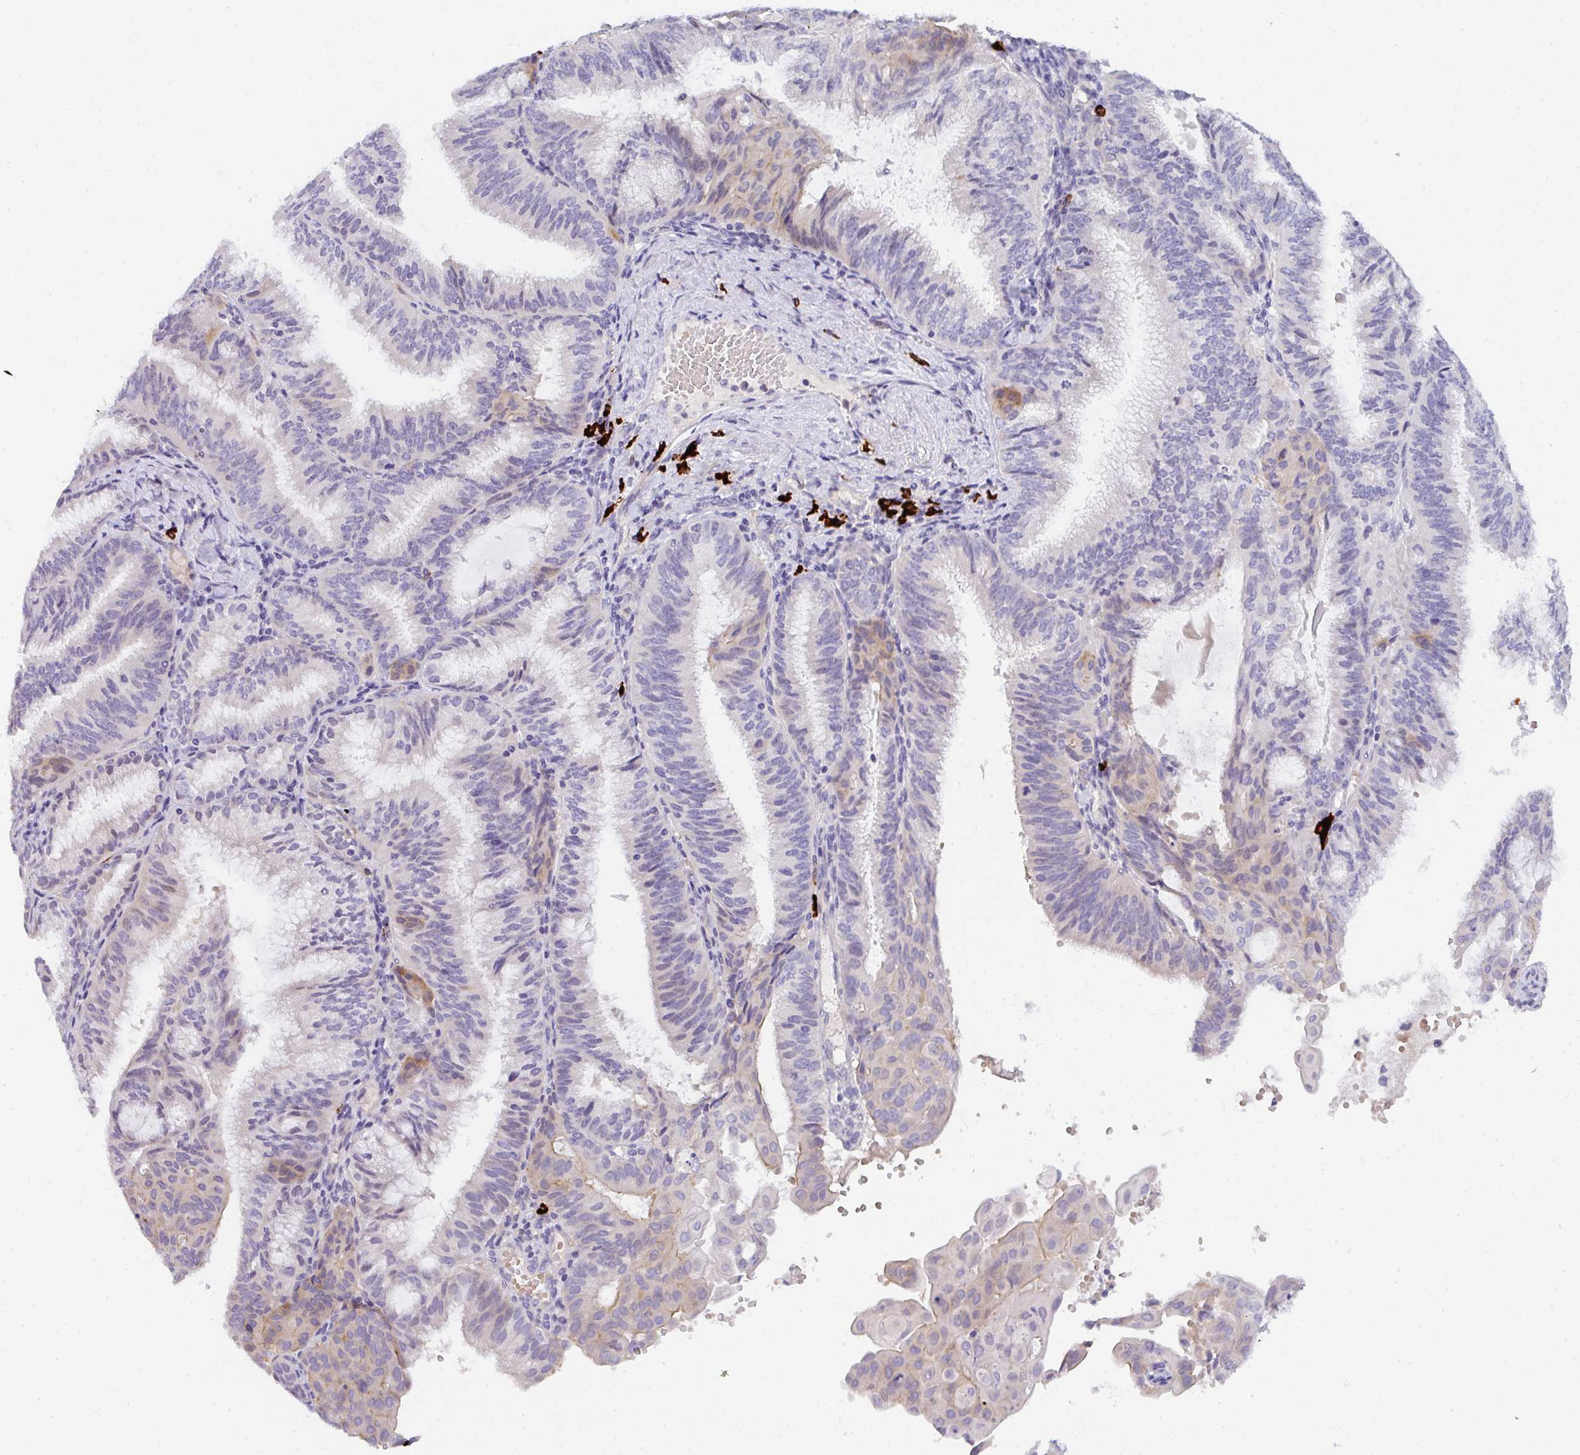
{"staining": {"intensity": "weak", "quantity": "<25%", "location": "cytoplasmic/membranous"}, "tissue": "endometrial cancer", "cell_type": "Tumor cells", "image_type": "cancer", "snomed": [{"axis": "morphology", "description": "Adenocarcinoma, NOS"}, {"axis": "topography", "description": "Endometrium"}], "caption": "Photomicrograph shows no significant protein staining in tumor cells of adenocarcinoma (endometrial).", "gene": "CACNA1S", "patient": {"sex": "female", "age": 49}}